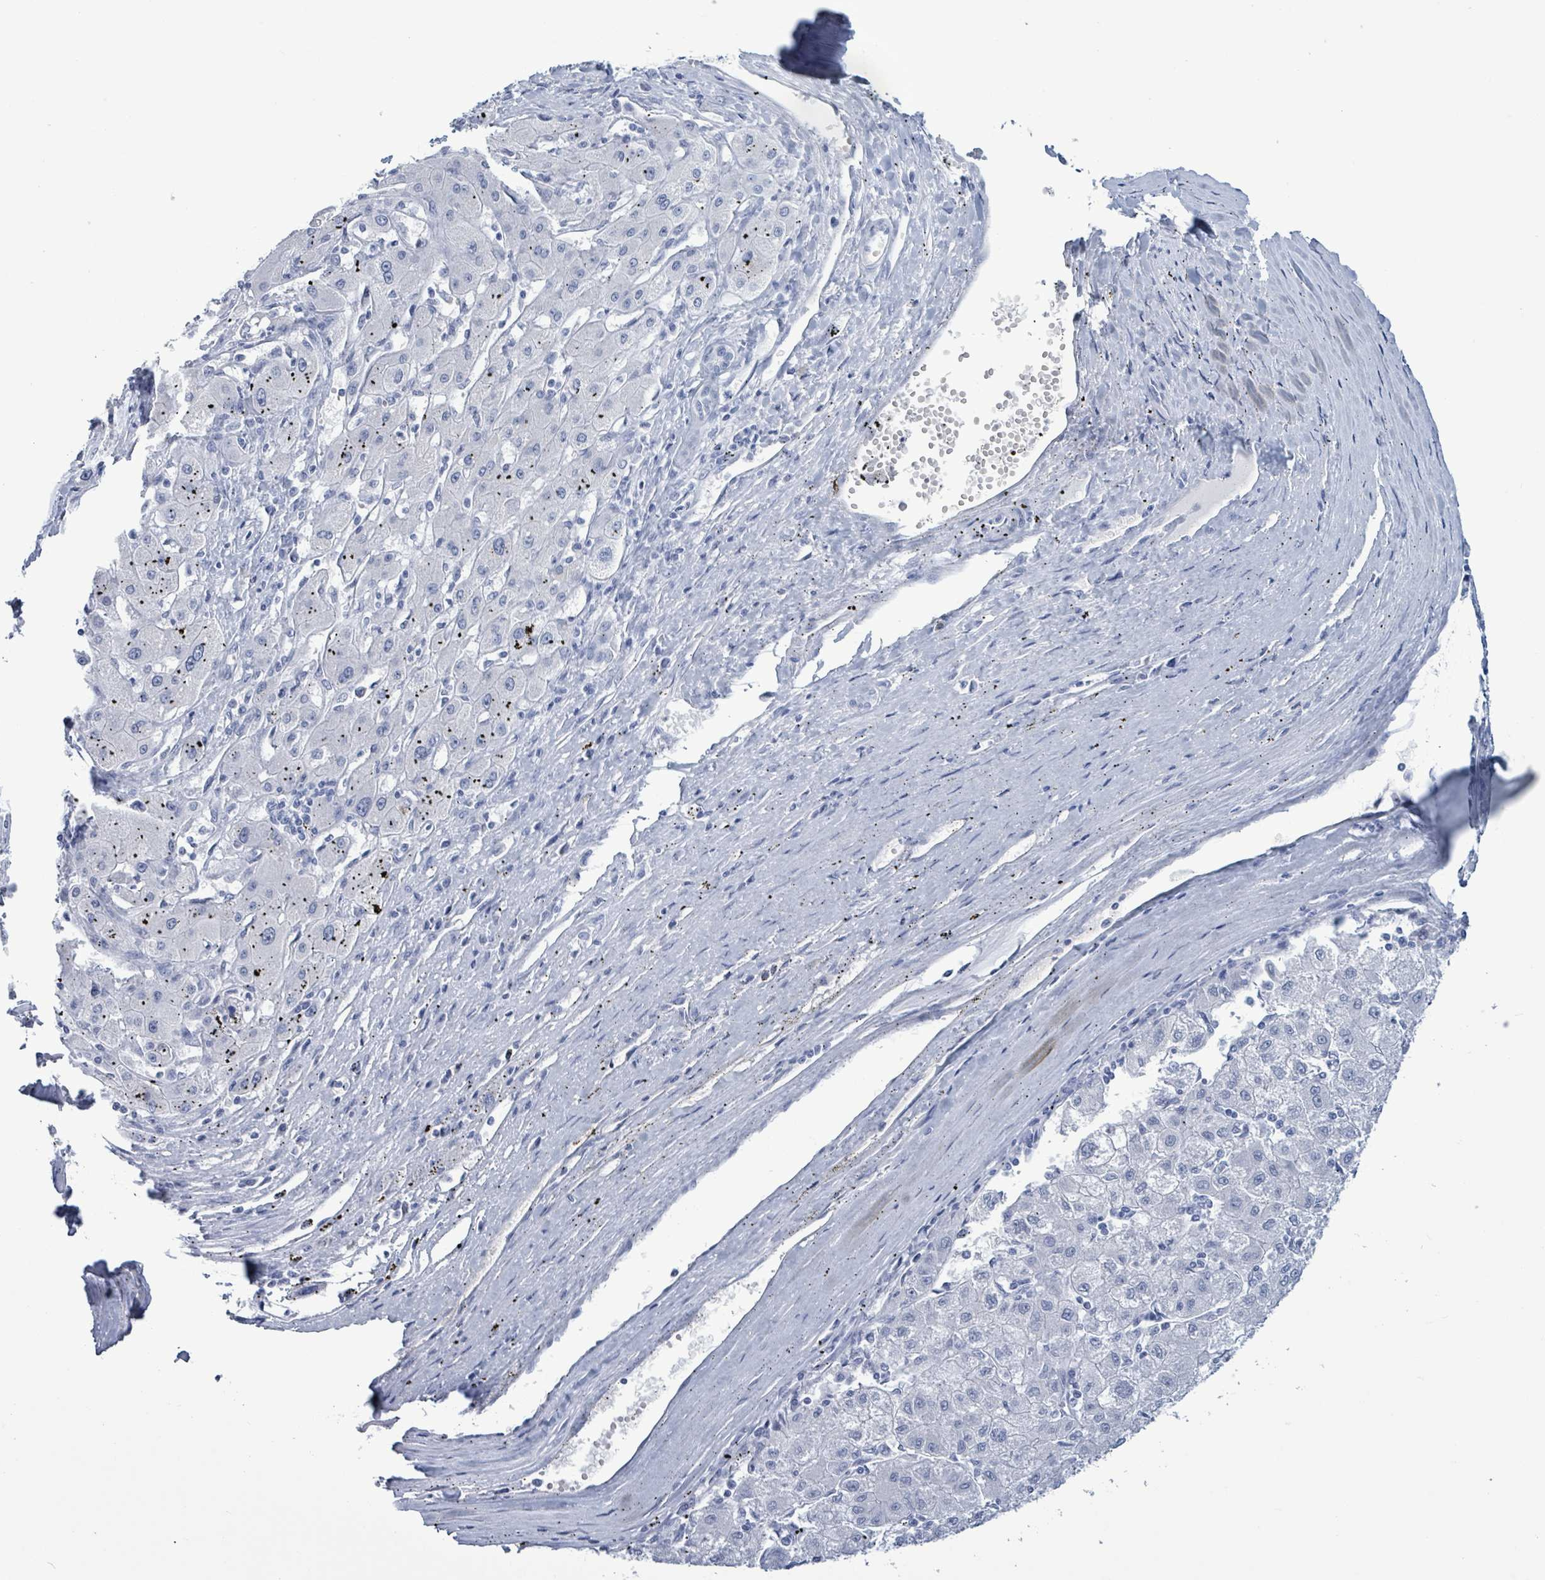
{"staining": {"intensity": "negative", "quantity": "none", "location": "none"}, "tissue": "liver cancer", "cell_type": "Tumor cells", "image_type": "cancer", "snomed": [{"axis": "morphology", "description": "Carcinoma, Hepatocellular, NOS"}, {"axis": "topography", "description": "Liver"}], "caption": "This is an IHC micrograph of human liver cancer. There is no staining in tumor cells.", "gene": "NKX2-1", "patient": {"sex": "male", "age": 72}}